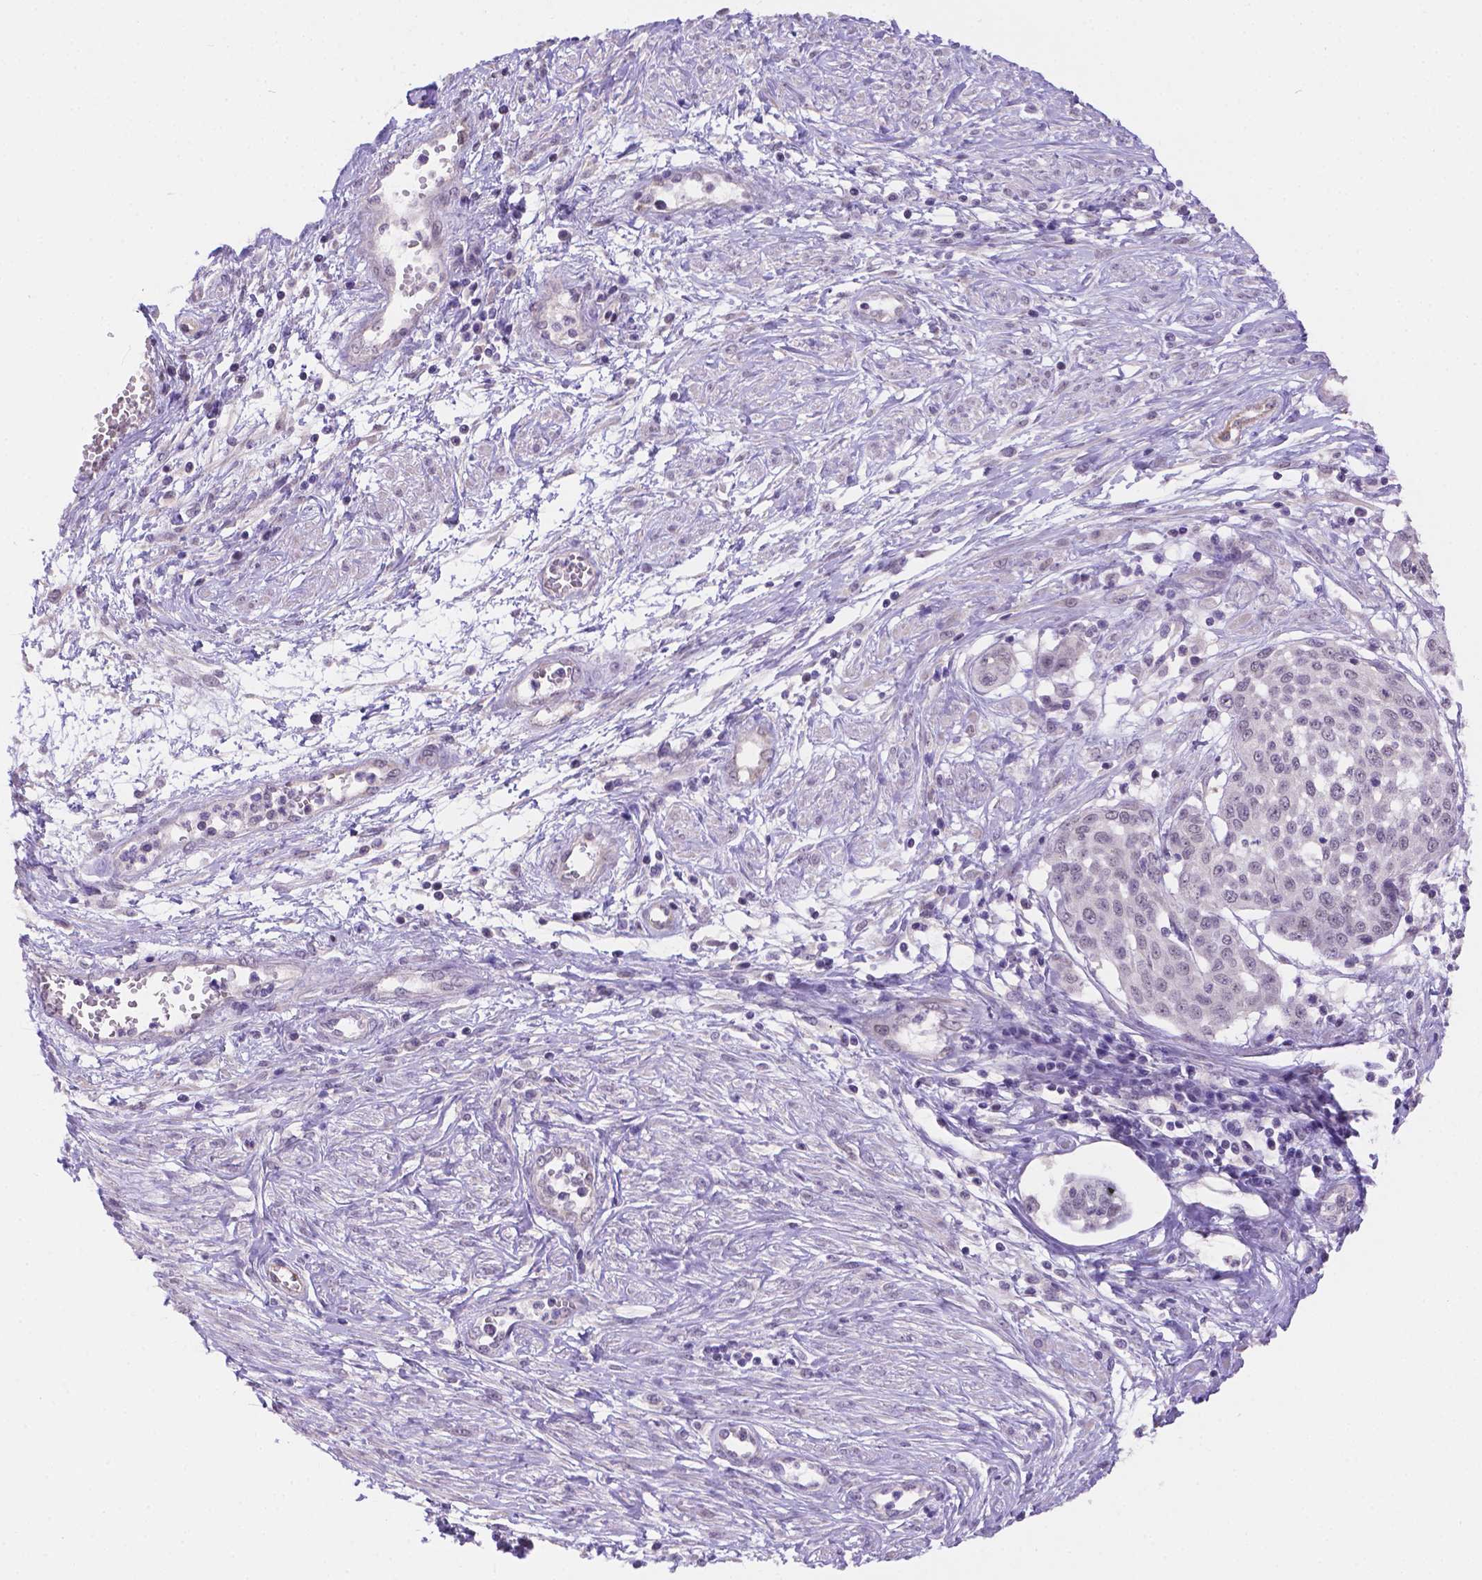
{"staining": {"intensity": "negative", "quantity": "none", "location": "none"}, "tissue": "cervical cancer", "cell_type": "Tumor cells", "image_type": "cancer", "snomed": [{"axis": "morphology", "description": "Squamous cell carcinoma, NOS"}, {"axis": "topography", "description": "Cervix"}], "caption": "This image is of cervical squamous cell carcinoma stained with immunohistochemistry to label a protein in brown with the nuclei are counter-stained blue. There is no staining in tumor cells.", "gene": "NXPE2", "patient": {"sex": "female", "age": 34}}